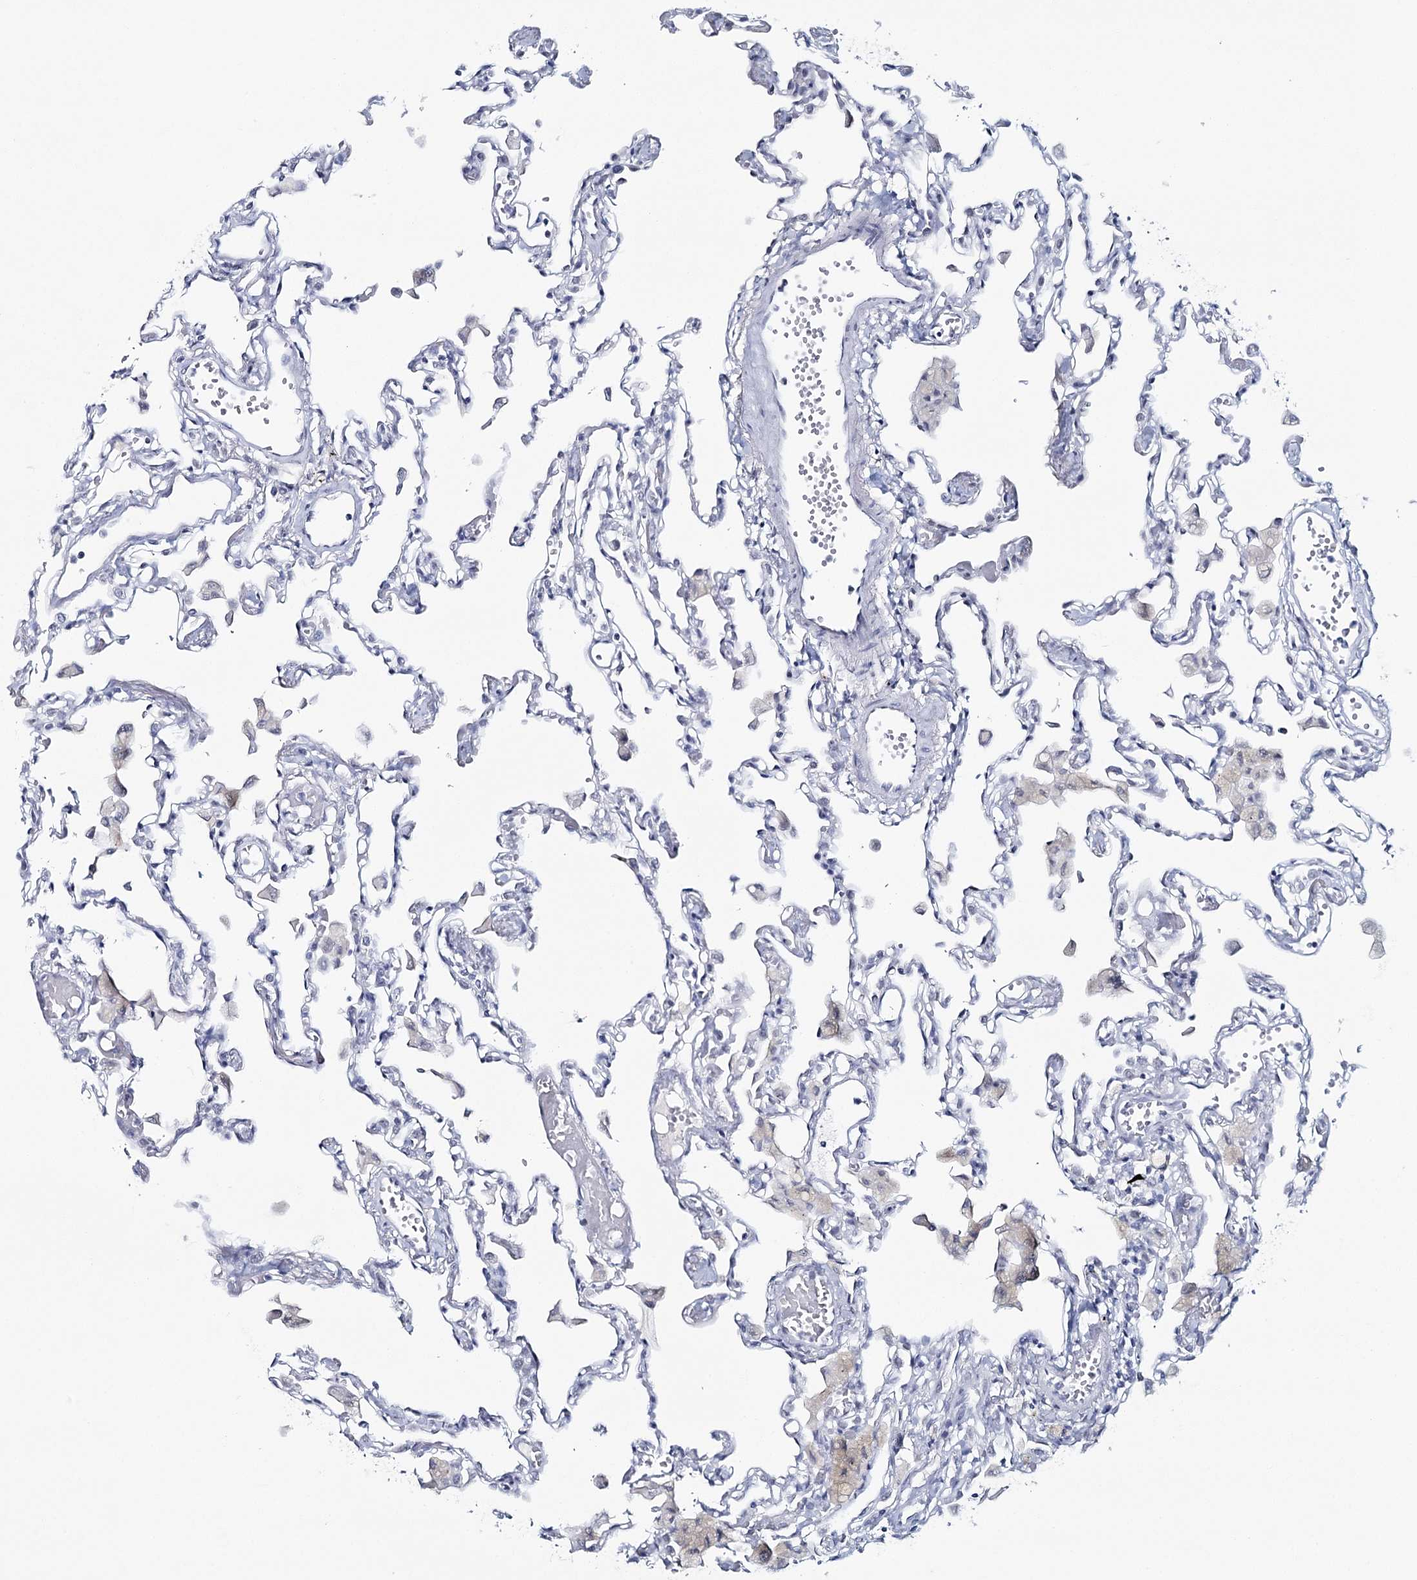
{"staining": {"intensity": "negative", "quantity": "none", "location": "none"}, "tissue": "lung", "cell_type": "Alveolar cells", "image_type": "normal", "snomed": [{"axis": "morphology", "description": "Normal tissue, NOS"}, {"axis": "topography", "description": "Bronchus"}, {"axis": "topography", "description": "Lung"}], "caption": "DAB (3,3'-diaminobenzidine) immunohistochemical staining of normal human lung displays no significant expression in alveolar cells. Nuclei are stained in blue.", "gene": "ZC3H8", "patient": {"sex": "female", "age": 49}}